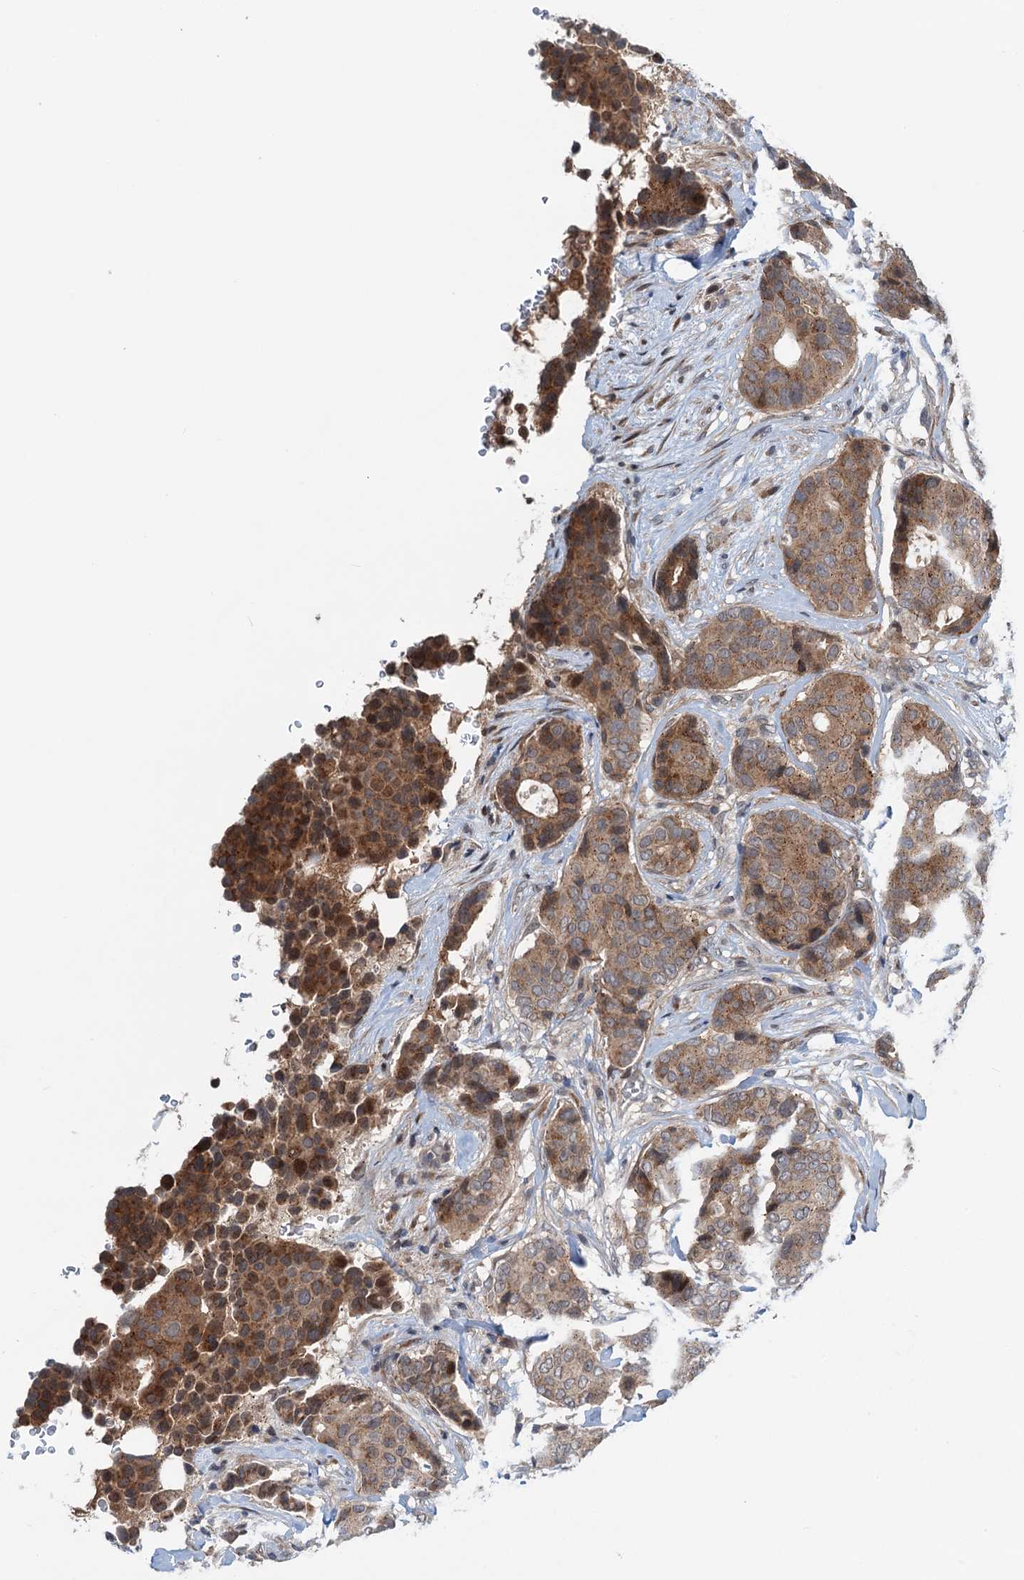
{"staining": {"intensity": "moderate", "quantity": ">75%", "location": "cytoplasmic/membranous"}, "tissue": "breast cancer", "cell_type": "Tumor cells", "image_type": "cancer", "snomed": [{"axis": "morphology", "description": "Duct carcinoma"}, {"axis": "topography", "description": "Breast"}], "caption": "High-magnification brightfield microscopy of infiltrating ductal carcinoma (breast) stained with DAB (brown) and counterstained with hematoxylin (blue). tumor cells exhibit moderate cytoplasmic/membranous expression is identified in approximately>75% of cells.", "gene": "DYNC2I2", "patient": {"sex": "female", "age": 75}}